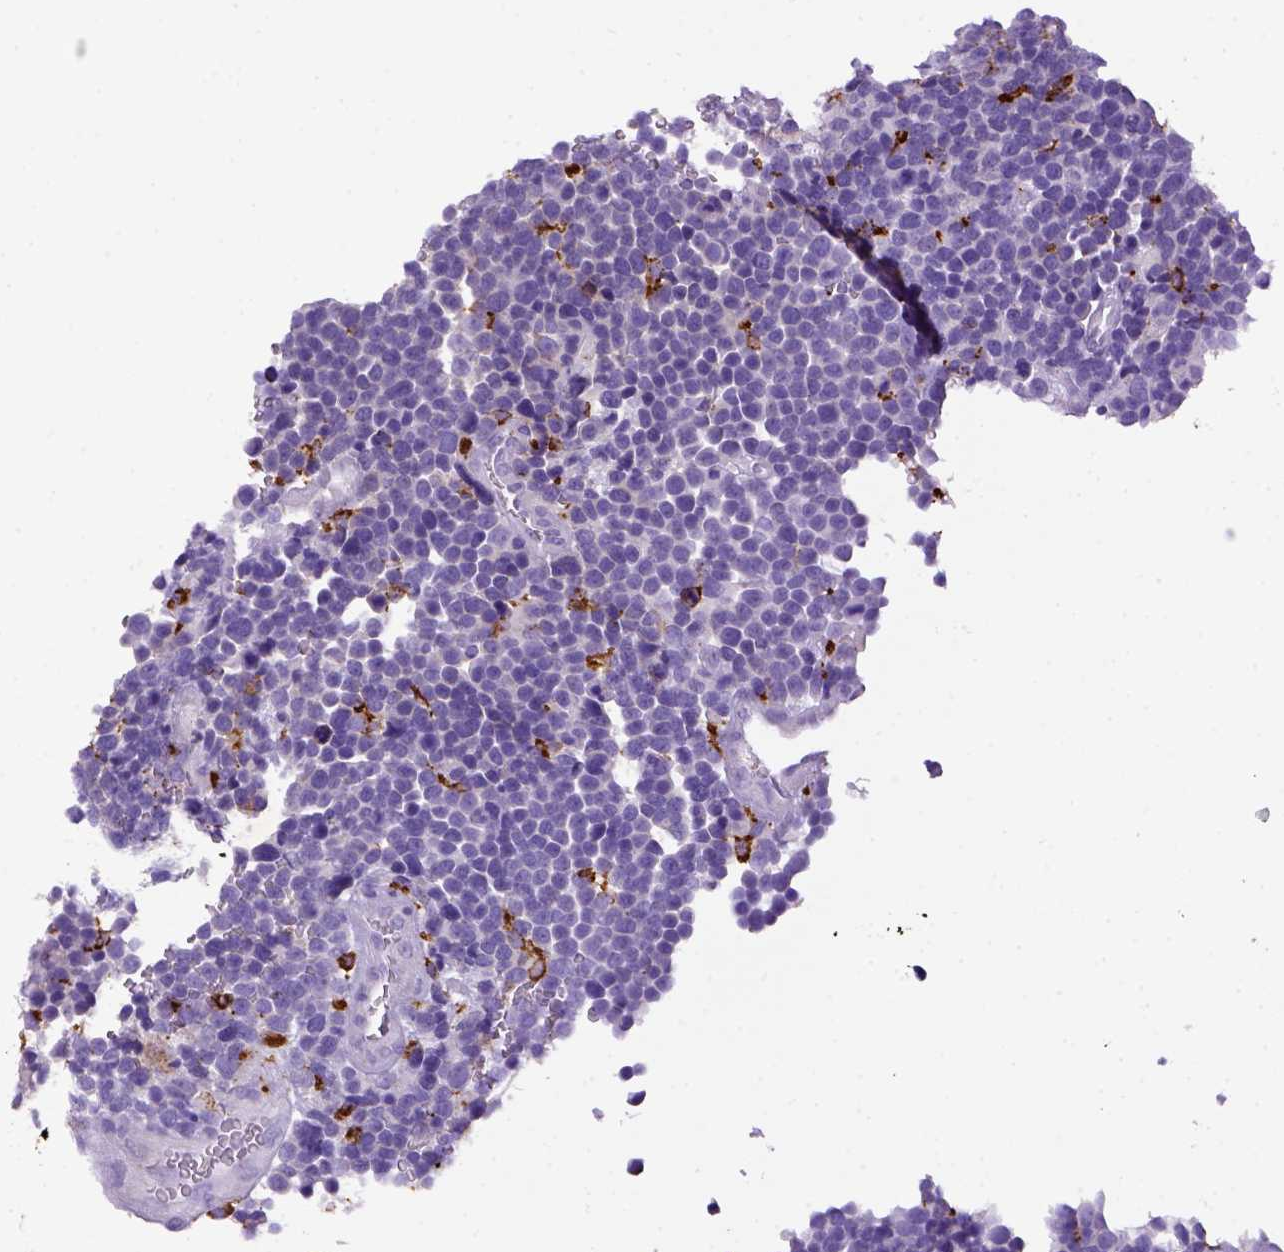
{"staining": {"intensity": "negative", "quantity": "none", "location": "none"}, "tissue": "glioma", "cell_type": "Tumor cells", "image_type": "cancer", "snomed": [{"axis": "morphology", "description": "Glioma, malignant, High grade"}, {"axis": "topography", "description": "Brain"}], "caption": "This is an immunohistochemistry micrograph of human glioma. There is no positivity in tumor cells.", "gene": "CD68", "patient": {"sex": "male", "age": 33}}